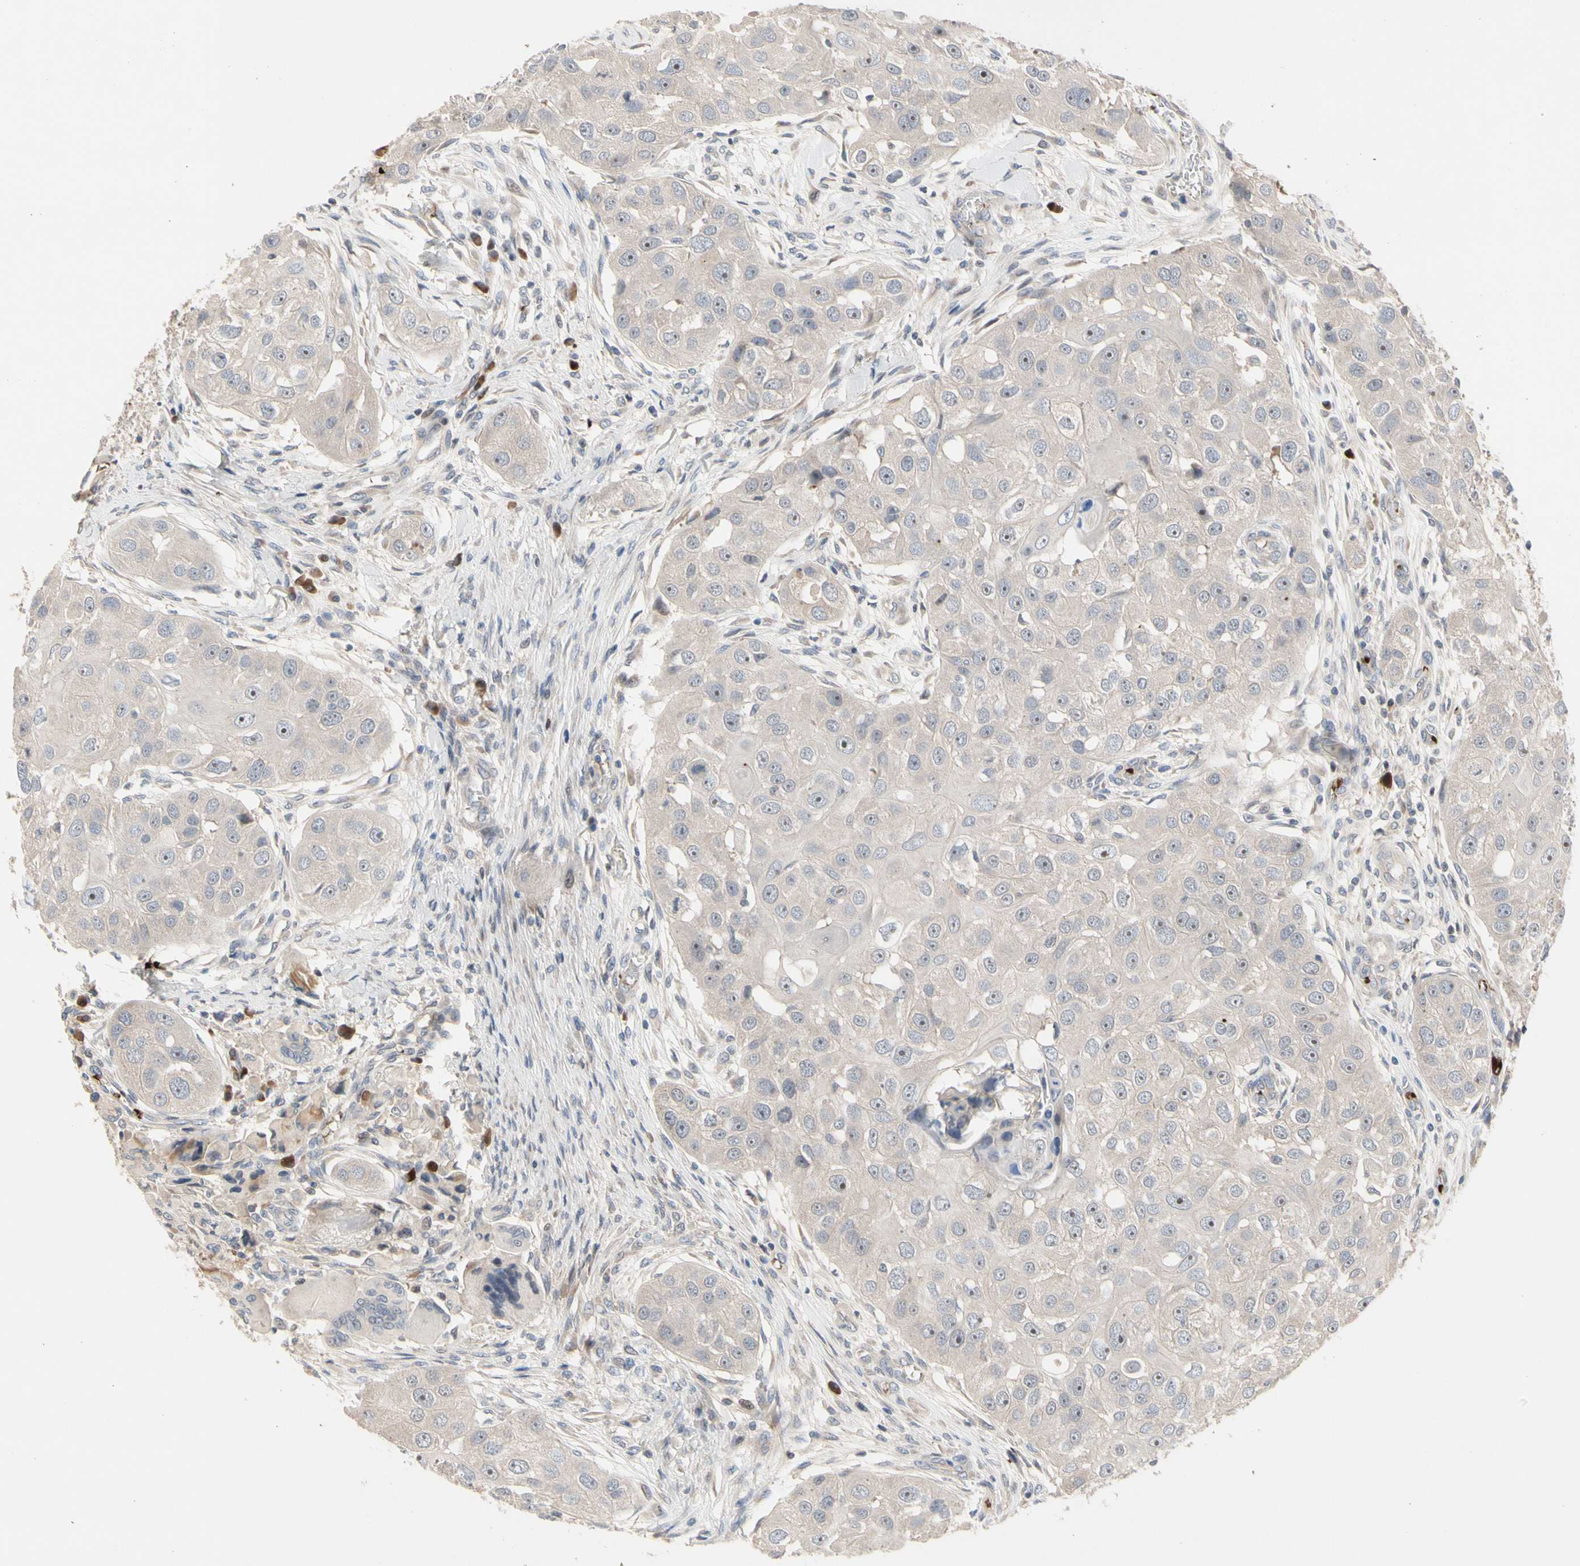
{"staining": {"intensity": "negative", "quantity": "none", "location": "none"}, "tissue": "head and neck cancer", "cell_type": "Tumor cells", "image_type": "cancer", "snomed": [{"axis": "morphology", "description": "Normal tissue, NOS"}, {"axis": "morphology", "description": "Squamous cell carcinoma, NOS"}, {"axis": "topography", "description": "Skeletal muscle"}, {"axis": "topography", "description": "Head-Neck"}], "caption": "High power microscopy micrograph of an immunohistochemistry (IHC) photomicrograph of head and neck cancer, revealing no significant staining in tumor cells.", "gene": "HMGCR", "patient": {"sex": "male", "age": 51}}